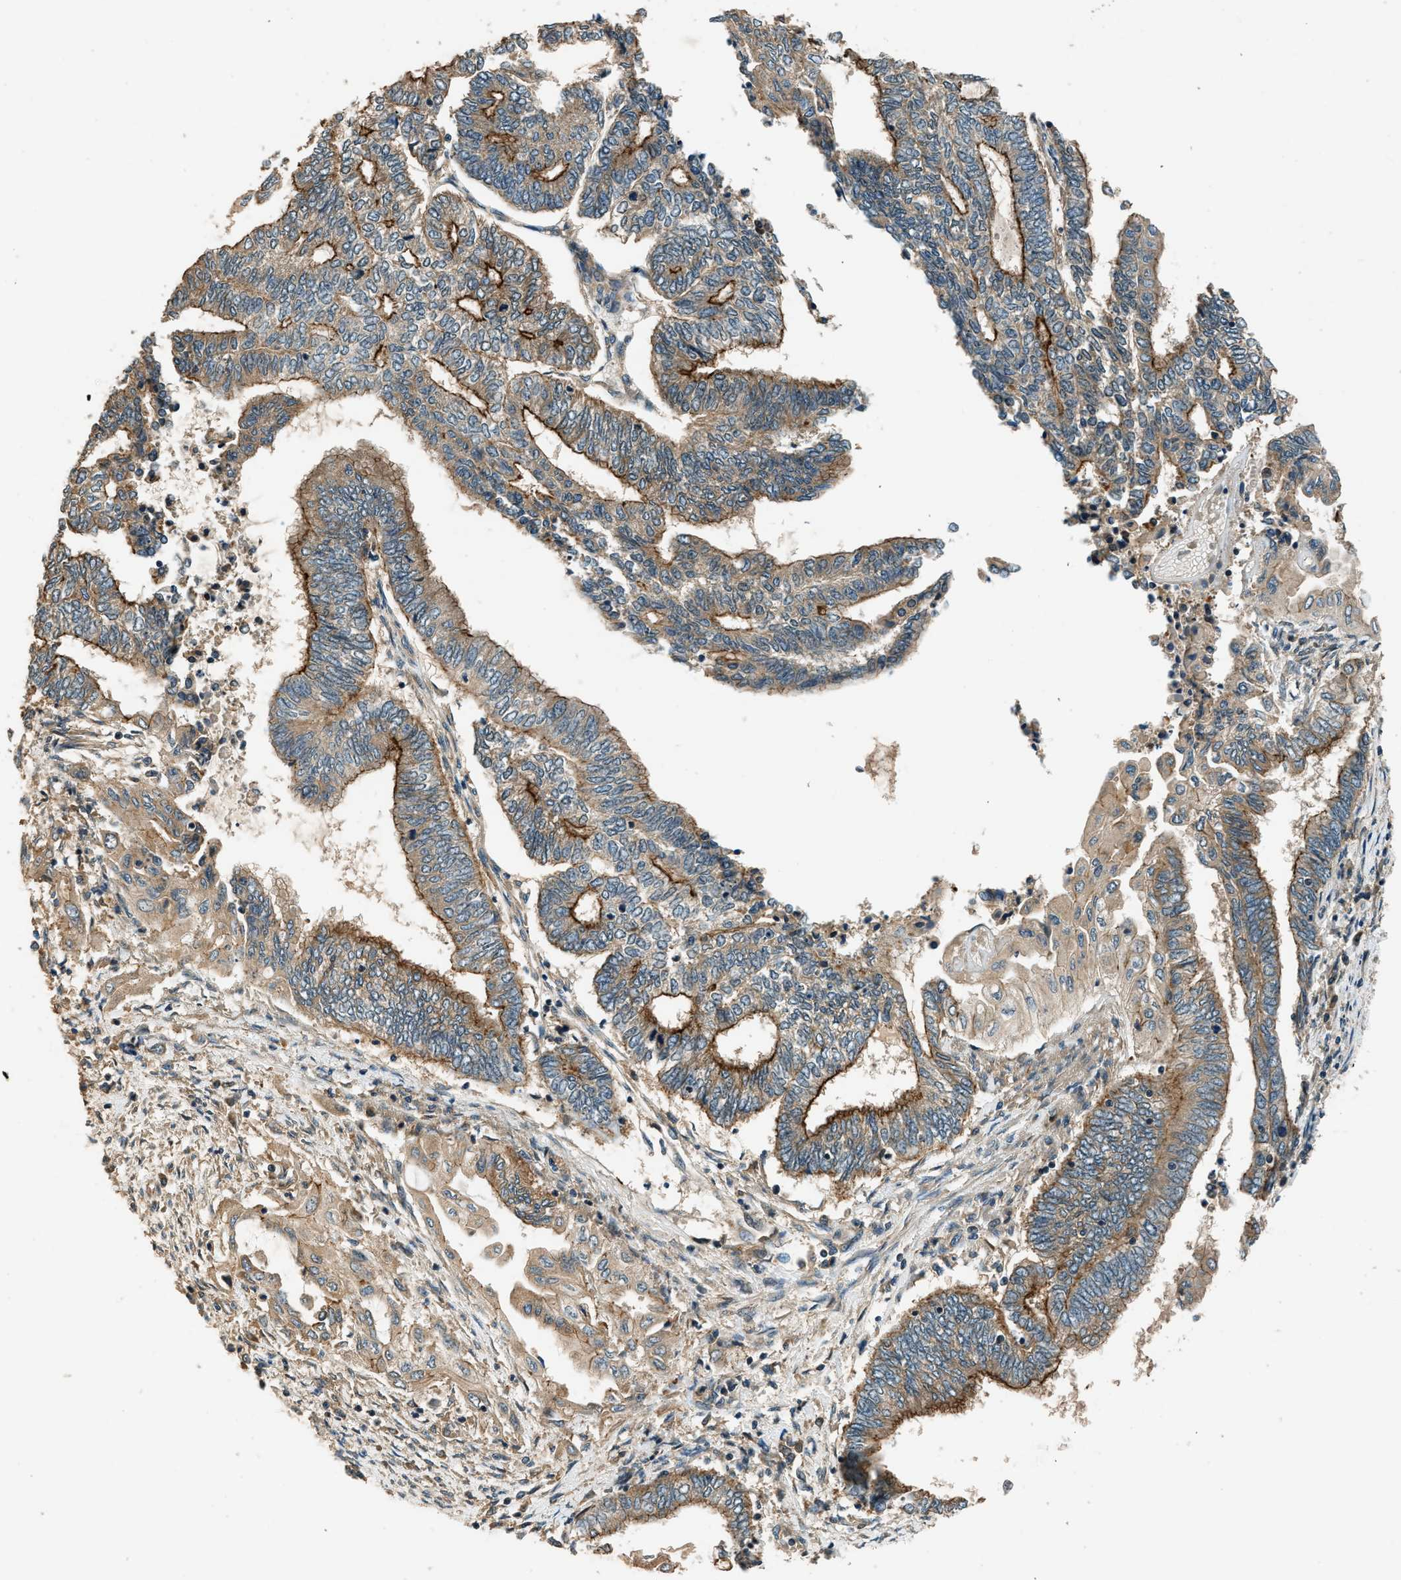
{"staining": {"intensity": "strong", "quantity": "25%-75%", "location": "cytoplasmic/membranous"}, "tissue": "endometrial cancer", "cell_type": "Tumor cells", "image_type": "cancer", "snomed": [{"axis": "morphology", "description": "Adenocarcinoma, NOS"}, {"axis": "topography", "description": "Uterus"}, {"axis": "topography", "description": "Endometrium"}], "caption": "Immunohistochemistry staining of adenocarcinoma (endometrial), which reveals high levels of strong cytoplasmic/membranous expression in approximately 25%-75% of tumor cells indicating strong cytoplasmic/membranous protein staining. The staining was performed using DAB (3,3'-diaminobenzidine) (brown) for protein detection and nuclei were counterstained in hematoxylin (blue).", "gene": "ARHGEF11", "patient": {"sex": "female", "age": 70}}